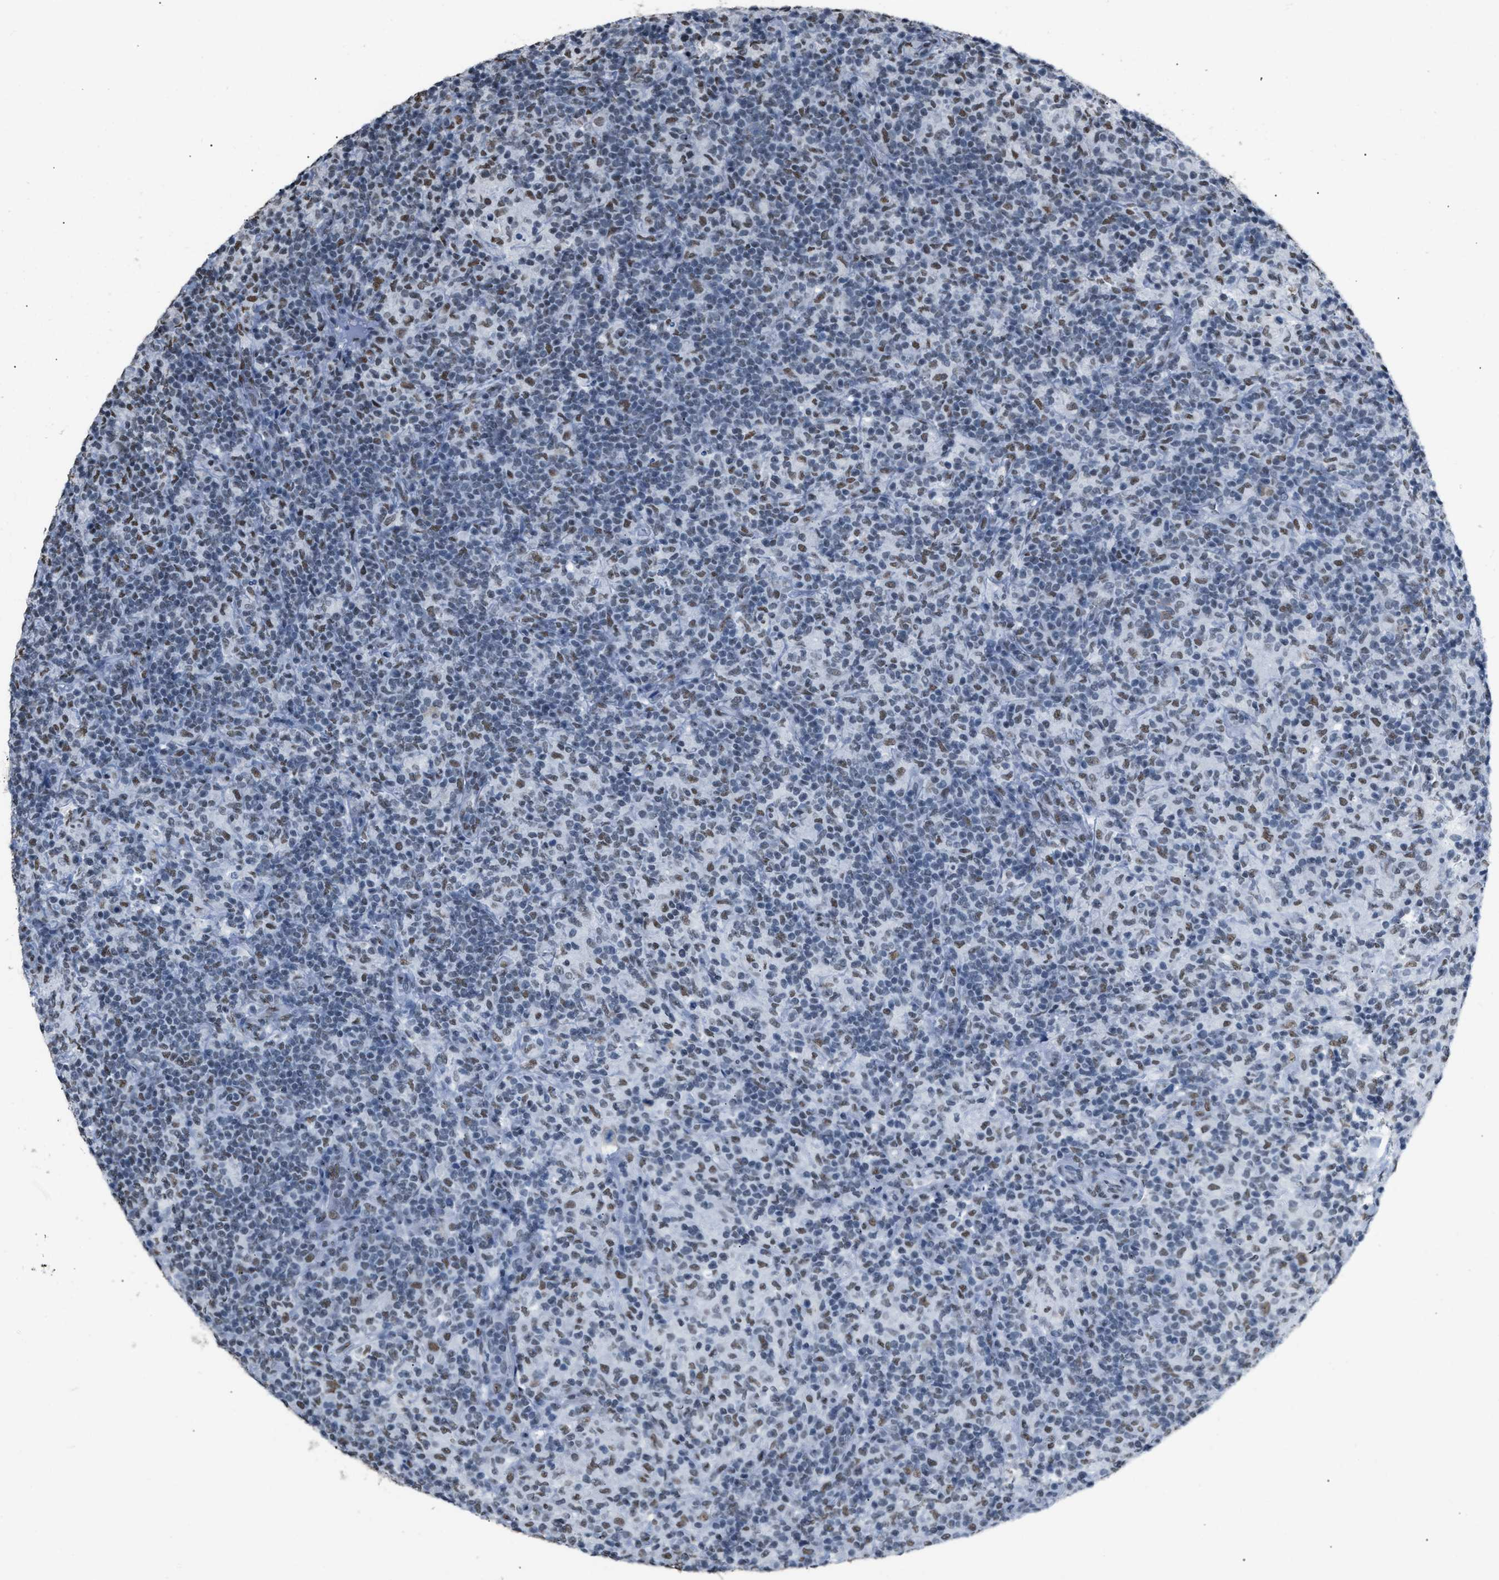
{"staining": {"intensity": "moderate", "quantity": ">75%", "location": "nuclear"}, "tissue": "lymphoma", "cell_type": "Tumor cells", "image_type": "cancer", "snomed": [{"axis": "morphology", "description": "Hodgkin's disease, NOS"}, {"axis": "topography", "description": "Lymph node"}], "caption": "Immunohistochemistry (IHC) photomicrograph of neoplastic tissue: lymphoma stained using IHC demonstrates medium levels of moderate protein expression localized specifically in the nuclear of tumor cells, appearing as a nuclear brown color.", "gene": "CCAR2", "patient": {"sex": "male", "age": 70}}